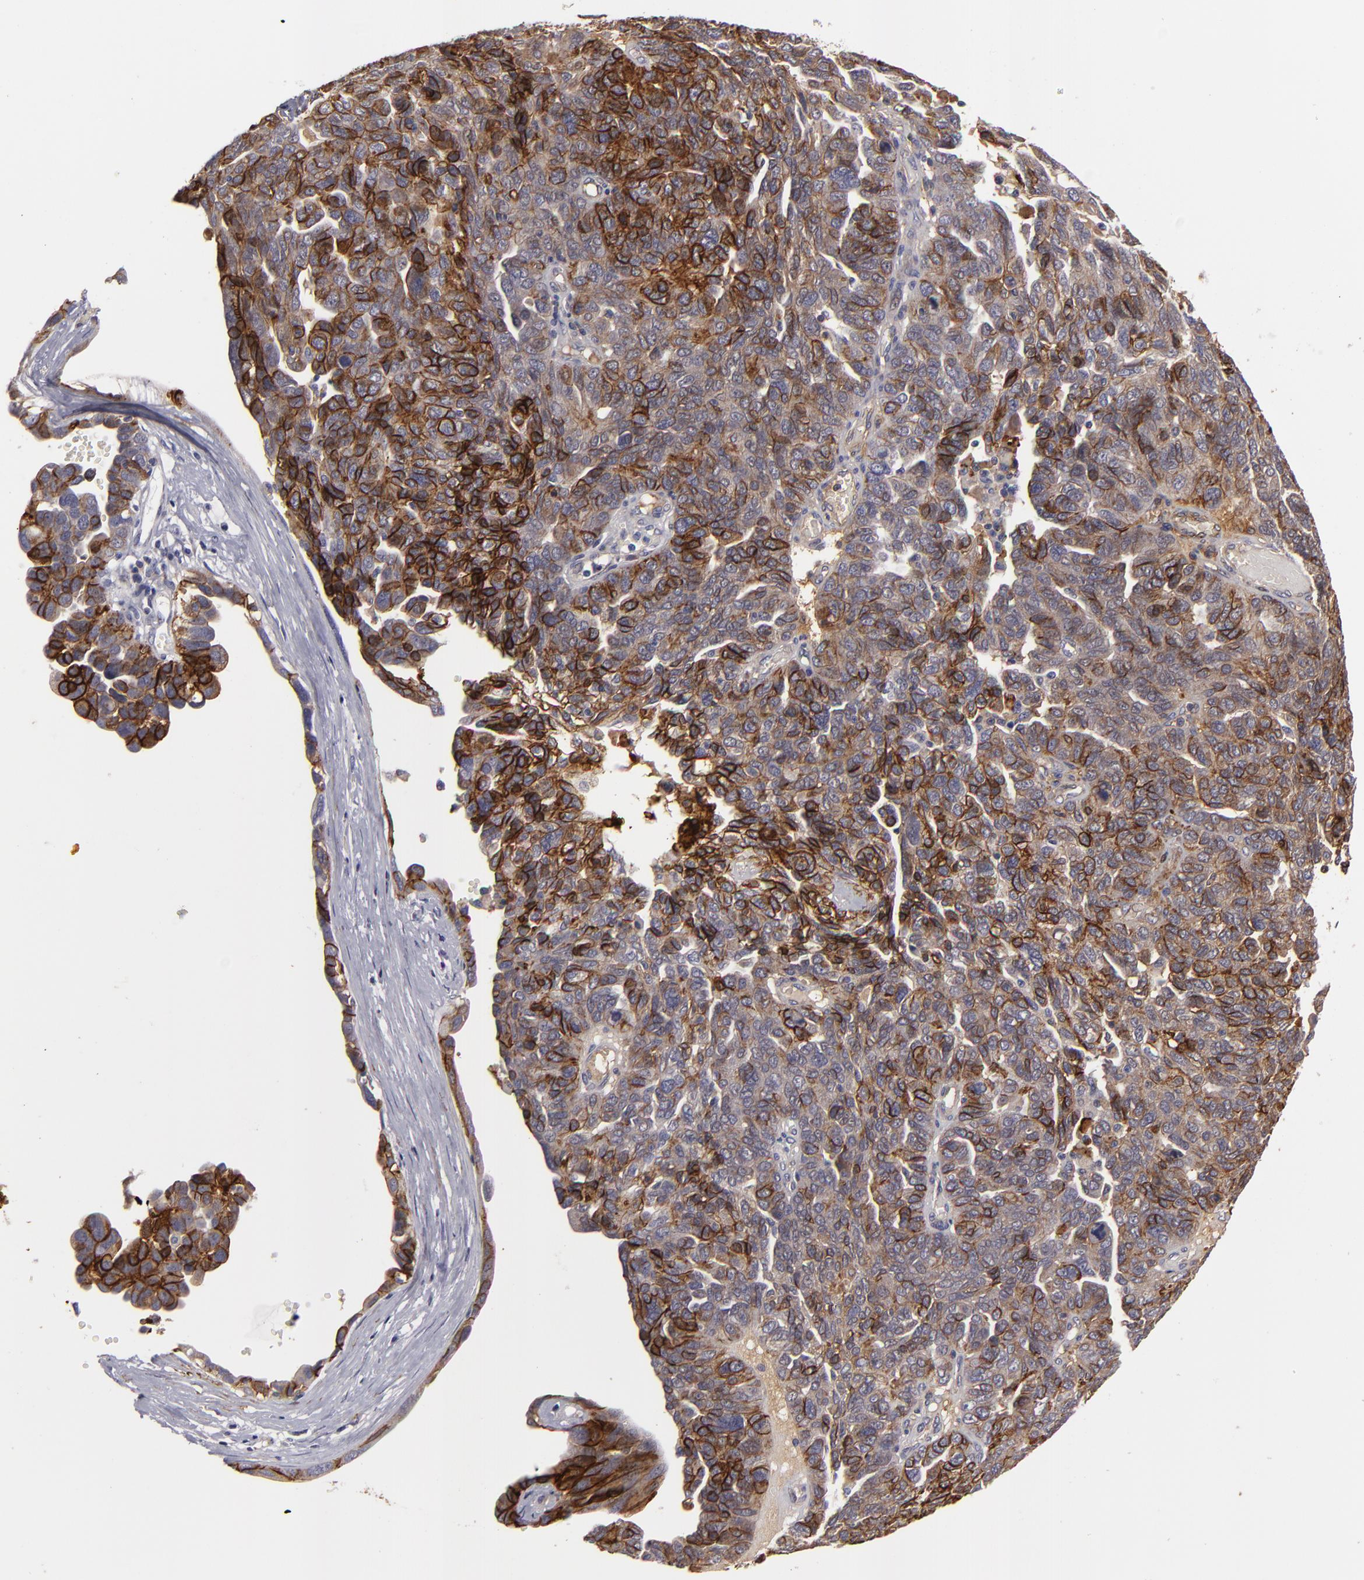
{"staining": {"intensity": "strong", "quantity": ">75%", "location": "cytoplasmic/membranous"}, "tissue": "ovarian cancer", "cell_type": "Tumor cells", "image_type": "cancer", "snomed": [{"axis": "morphology", "description": "Cystadenocarcinoma, serous, NOS"}, {"axis": "topography", "description": "Ovary"}], "caption": "High-power microscopy captured an immunohistochemistry (IHC) histopathology image of ovarian cancer (serous cystadenocarcinoma), revealing strong cytoplasmic/membranous staining in approximately >75% of tumor cells. (DAB (3,3'-diaminobenzidine) IHC, brown staining for protein, blue staining for nuclei).", "gene": "ALCAM", "patient": {"sex": "female", "age": 64}}